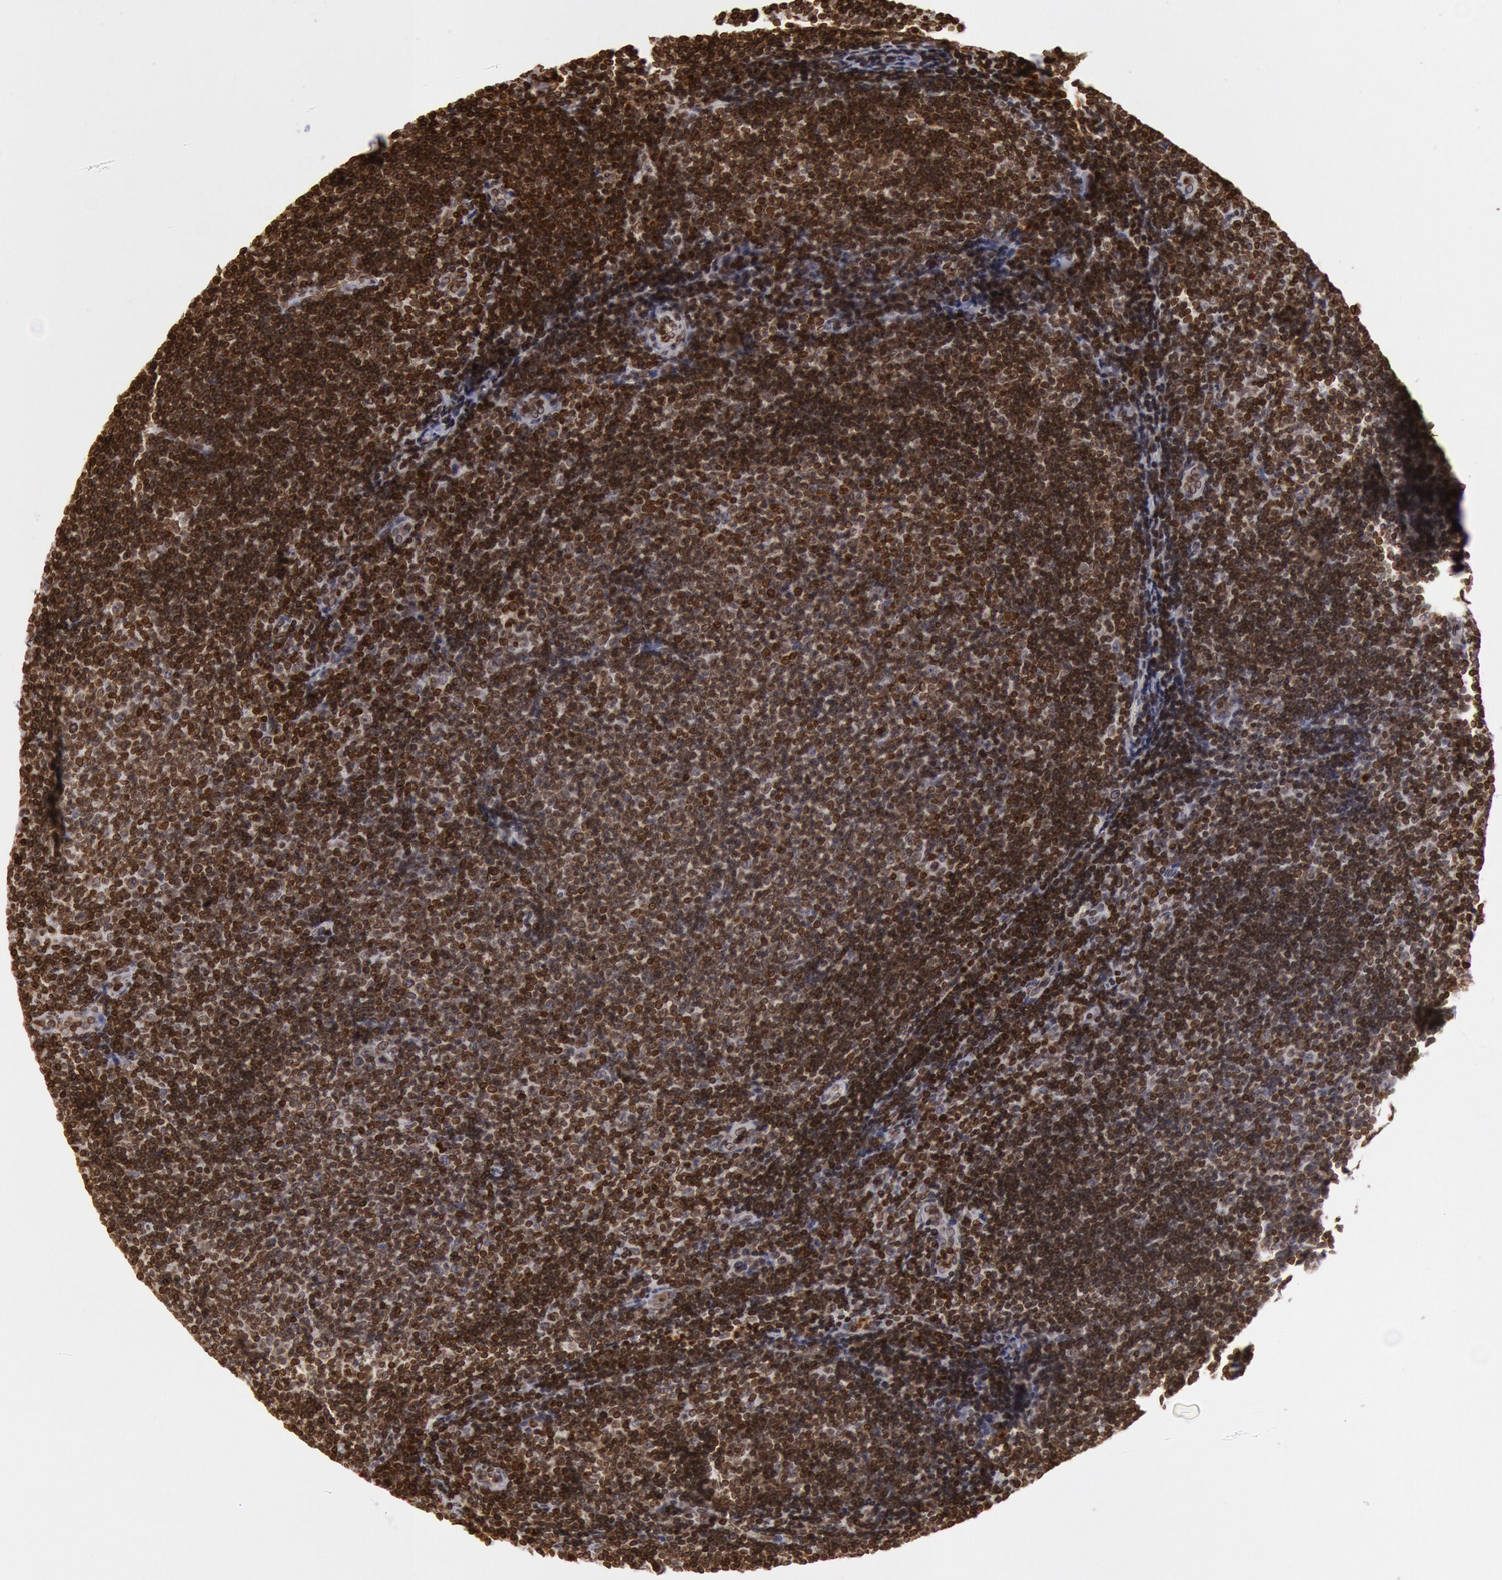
{"staining": {"intensity": "strong", "quantity": ">75%", "location": "cytoplasmic/membranous,nuclear"}, "tissue": "lymphoma", "cell_type": "Tumor cells", "image_type": "cancer", "snomed": [{"axis": "morphology", "description": "Malignant lymphoma, non-Hodgkin's type, Low grade"}, {"axis": "topography", "description": "Lymph node"}], "caption": "Immunohistochemical staining of lymphoma demonstrates strong cytoplasmic/membranous and nuclear protein staining in about >75% of tumor cells. Using DAB (brown) and hematoxylin (blue) stains, captured at high magnification using brightfield microscopy.", "gene": "SUN2", "patient": {"sex": "male", "age": 49}}